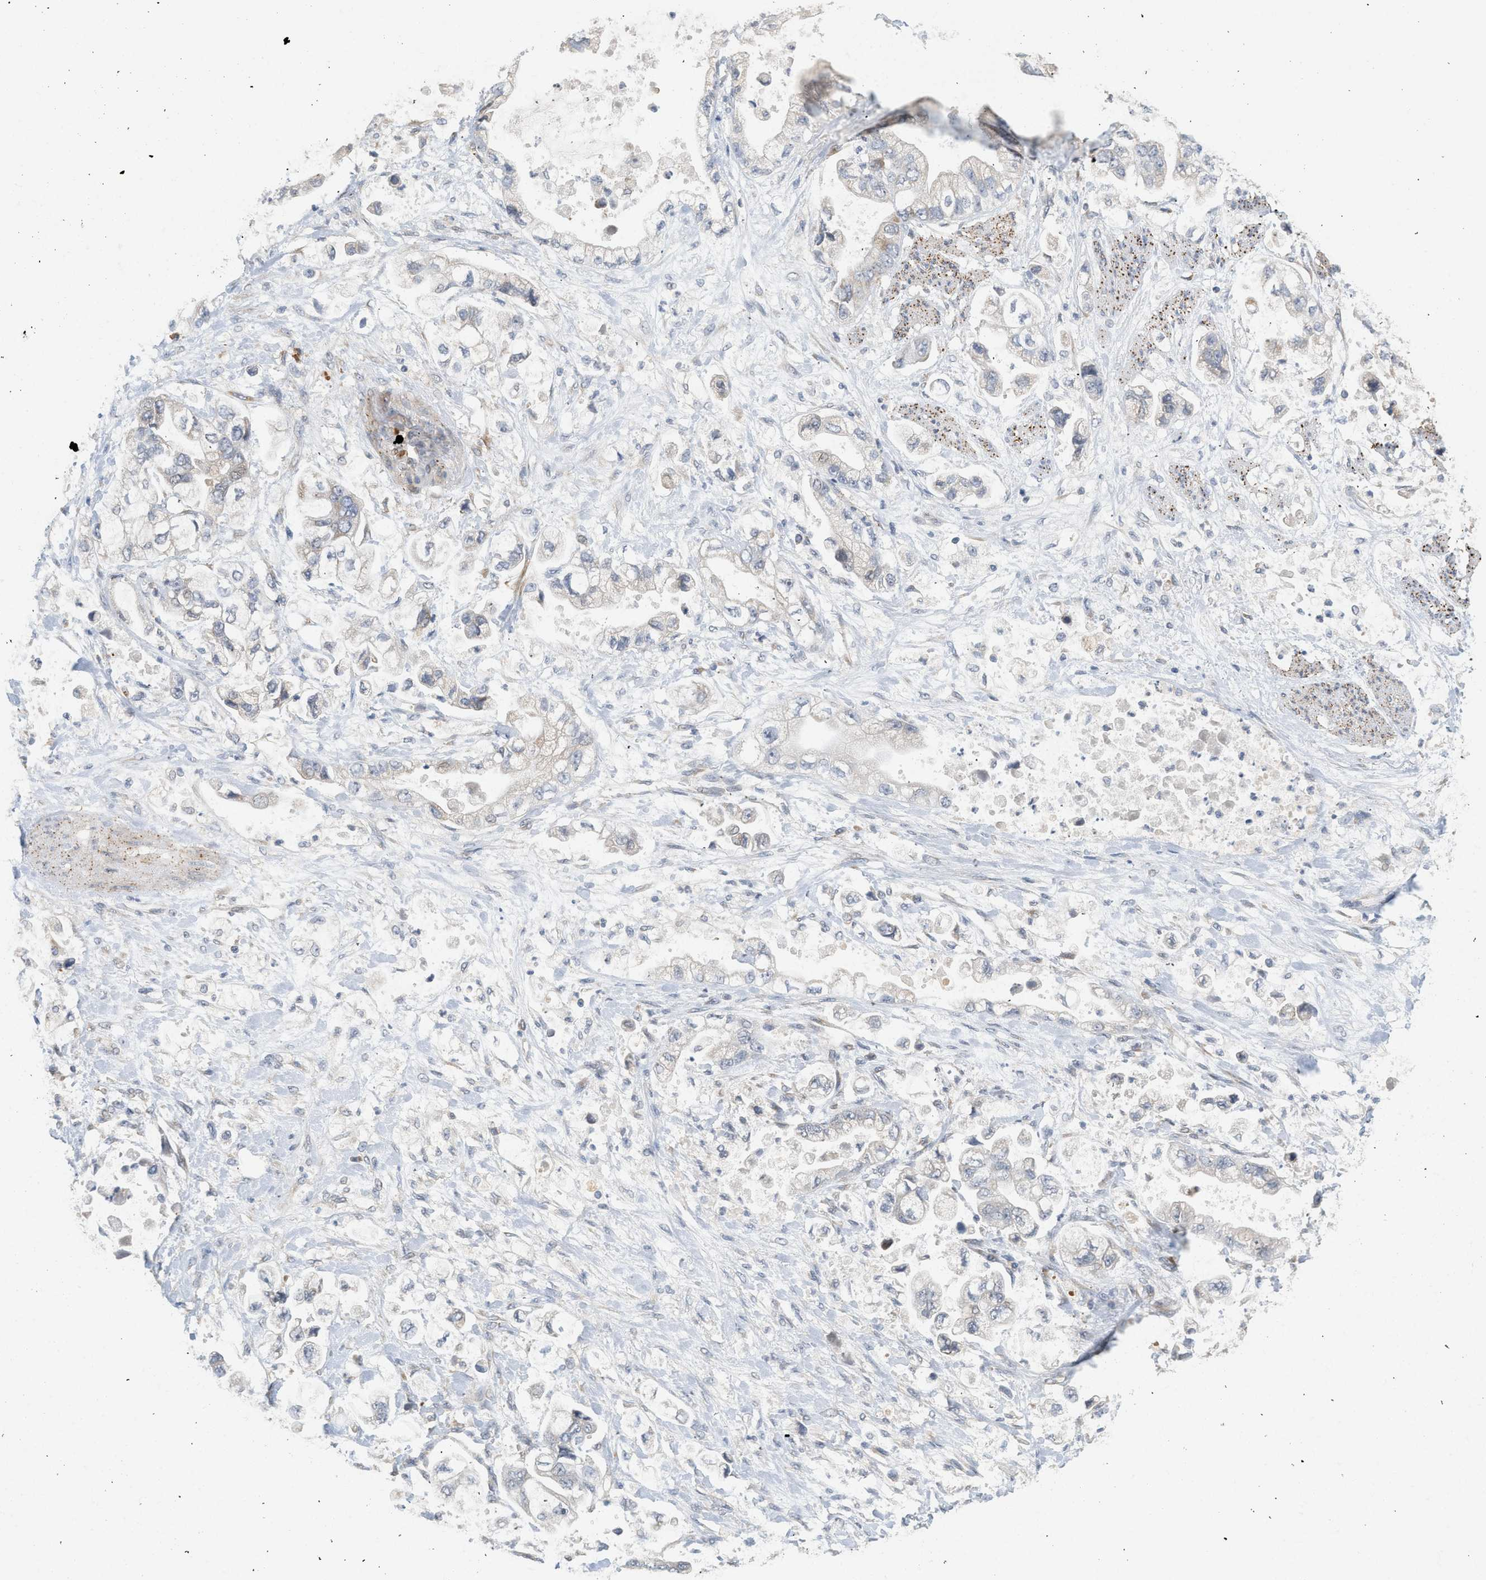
{"staining": {"intensity": "negative", "quantity": "none", "location": "none"}, "tissue": "stomach cancer", "cell_type": "Tumor cells", "image_type": "cancer", "snomed": [{"axis": "morphology", "description": "Normal tissue, NOS"}, {"axis": "morphology", "description": "Adenocarcinoma, NOS"}, {"axis": "topography", "description": "Stomach"}], "caption": "There is no significant expression in tumor cells of adenocarcinoma (stomach).", "gene": "SVOP", "patient": {"sex": "male", "age": 62}}